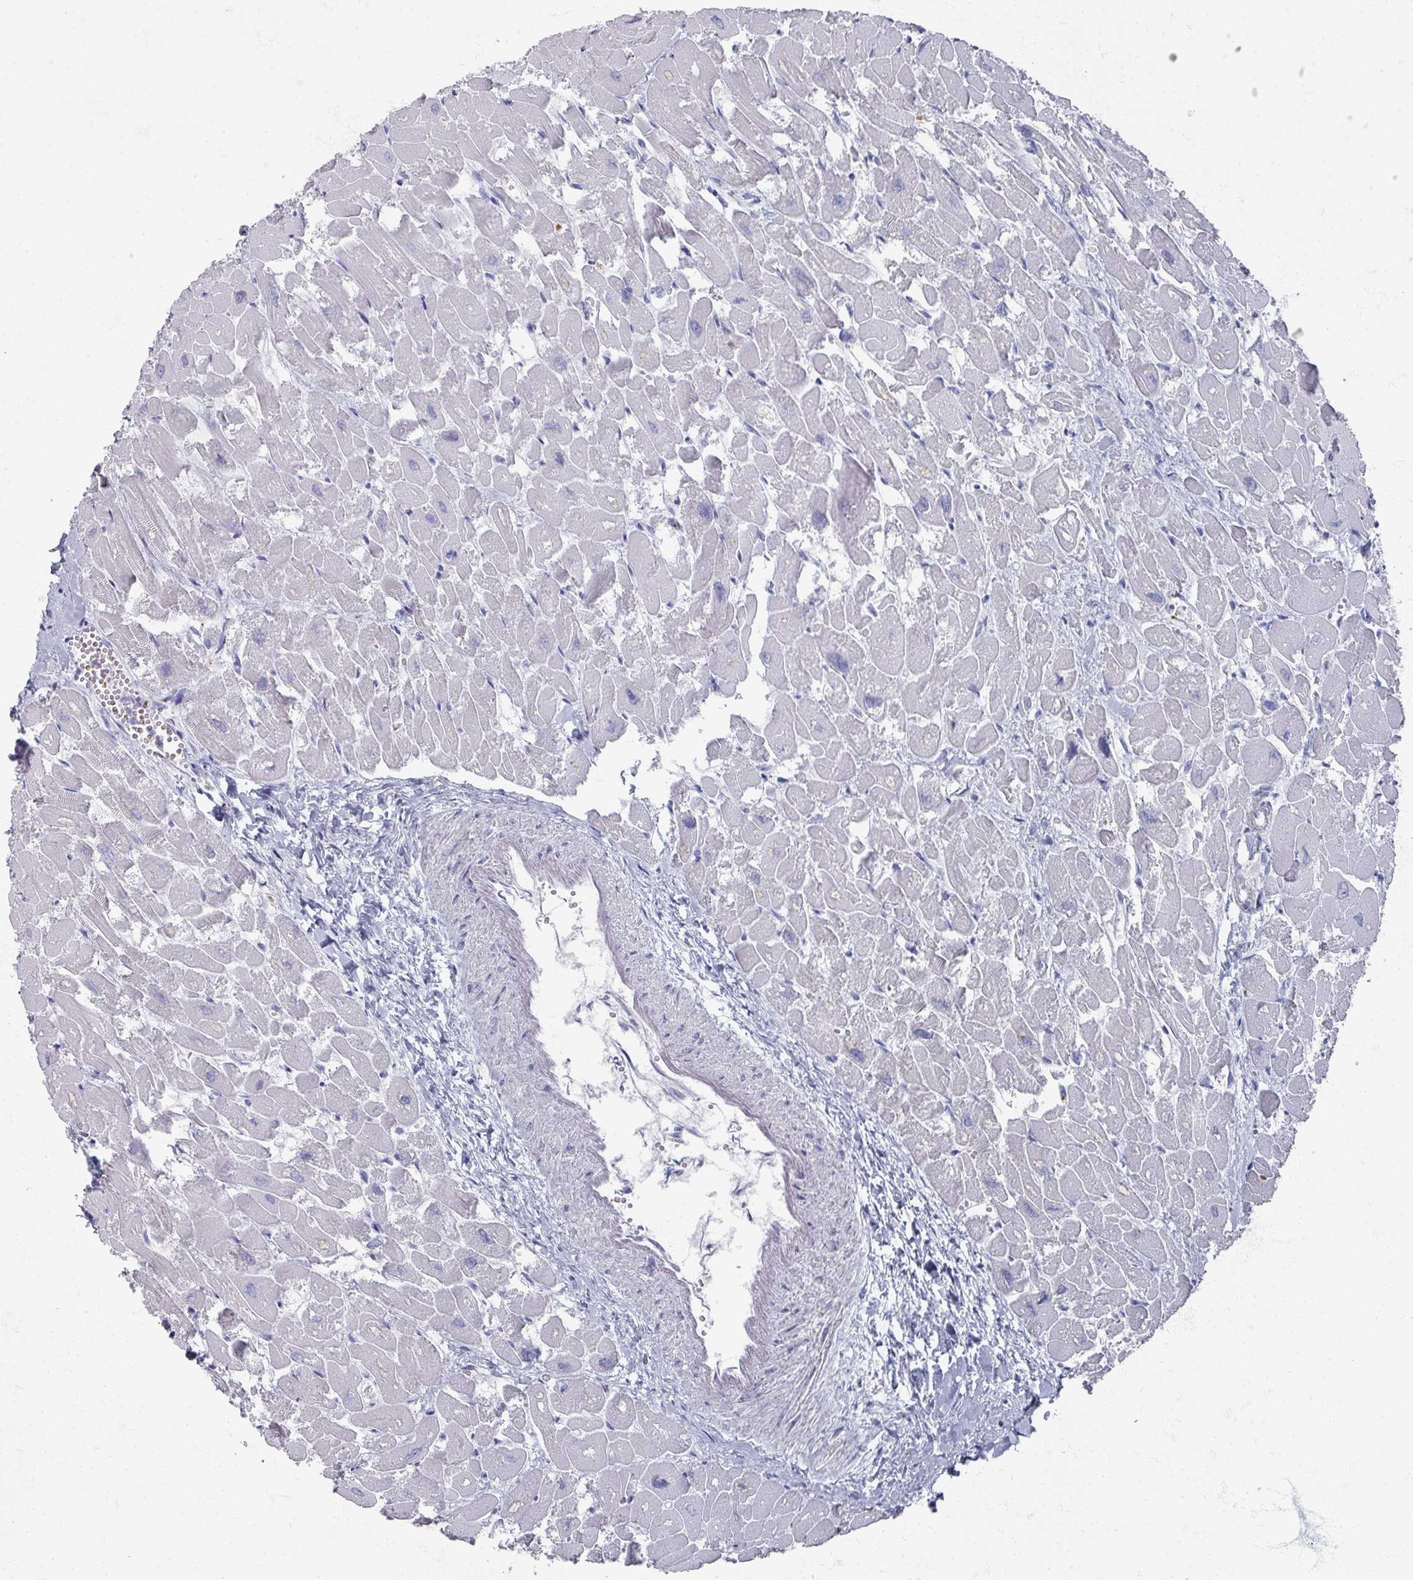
{"staining": {"intensity": "negative", "quantity": "none", "location": "none"}, "tissue": "heart muscle", "cell_type": "Cardiomyocytes", "image_type": "normal", "snomed": [{"axis": "morphology", "description": "Normal tissue, NOS"}, {"axis": "topography", "description": "Heart"}], "caption": "The IHC image has no significant staining in cardiomyocytes of heart muscle. (DAB immunohistochemistry (IHC), high magnification).", "gene": "OMG", "patient": {"sex": "male", "age": 54}}